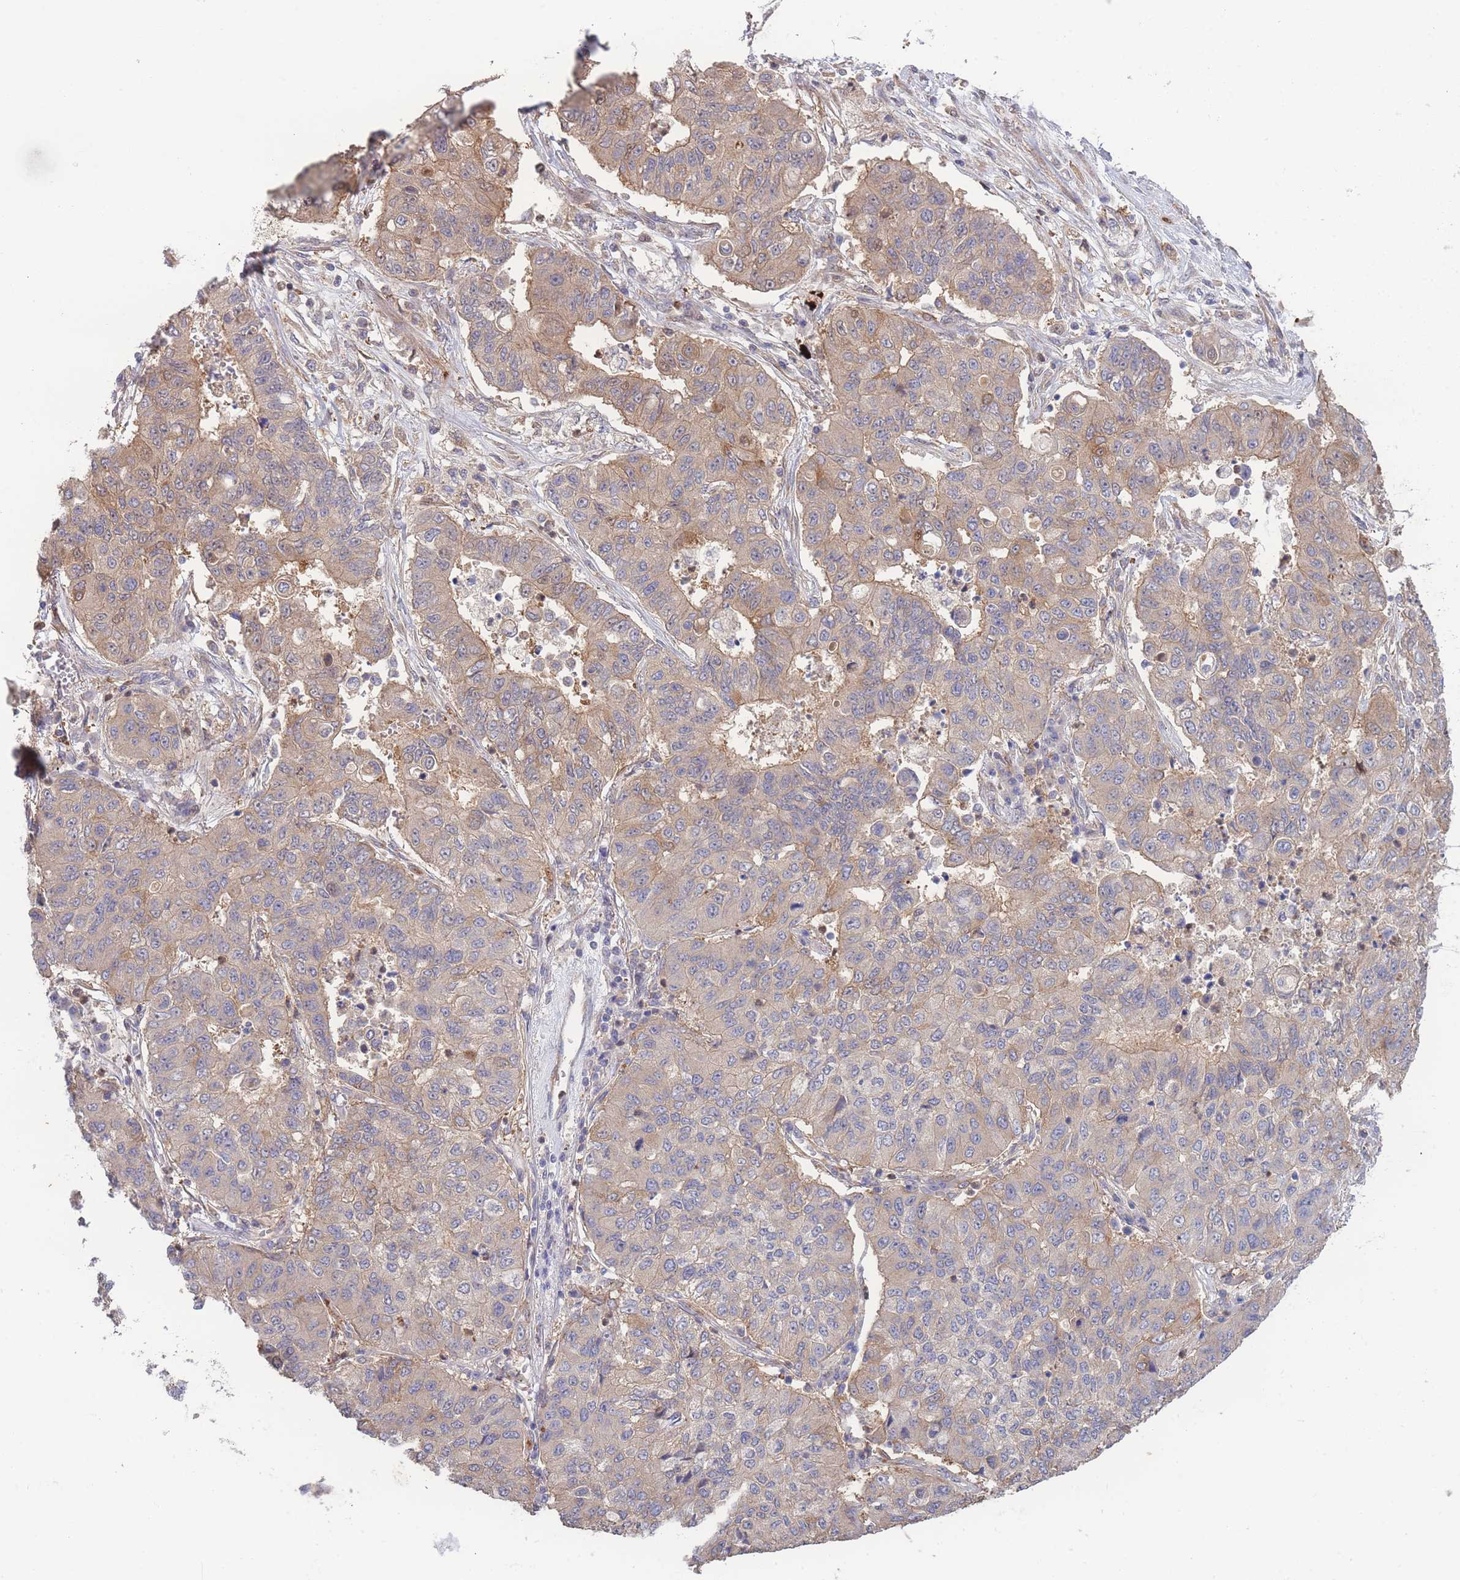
{"staining": {"intensity": "moderate", "quantity": "<25%", "location": "cytoplasmic/membranous"}, "tissue": "lung cancer", "cell_type": "Tumor cells", "image_type": "cancer", "snomed": [{"axis": "morphology", "description": "Squamous cell carcinoma, NOS"}, {"axis": "topography", "description": "Lung"}], "caption": "A photomicrograph of squamous cell carcinoma (lung) stained for a protein exhibits moderate cytoplasmic/membranous brown staining in tumor cells.", "gene": "STEAP3", "patient": {"sex": "male", "age": 74}}